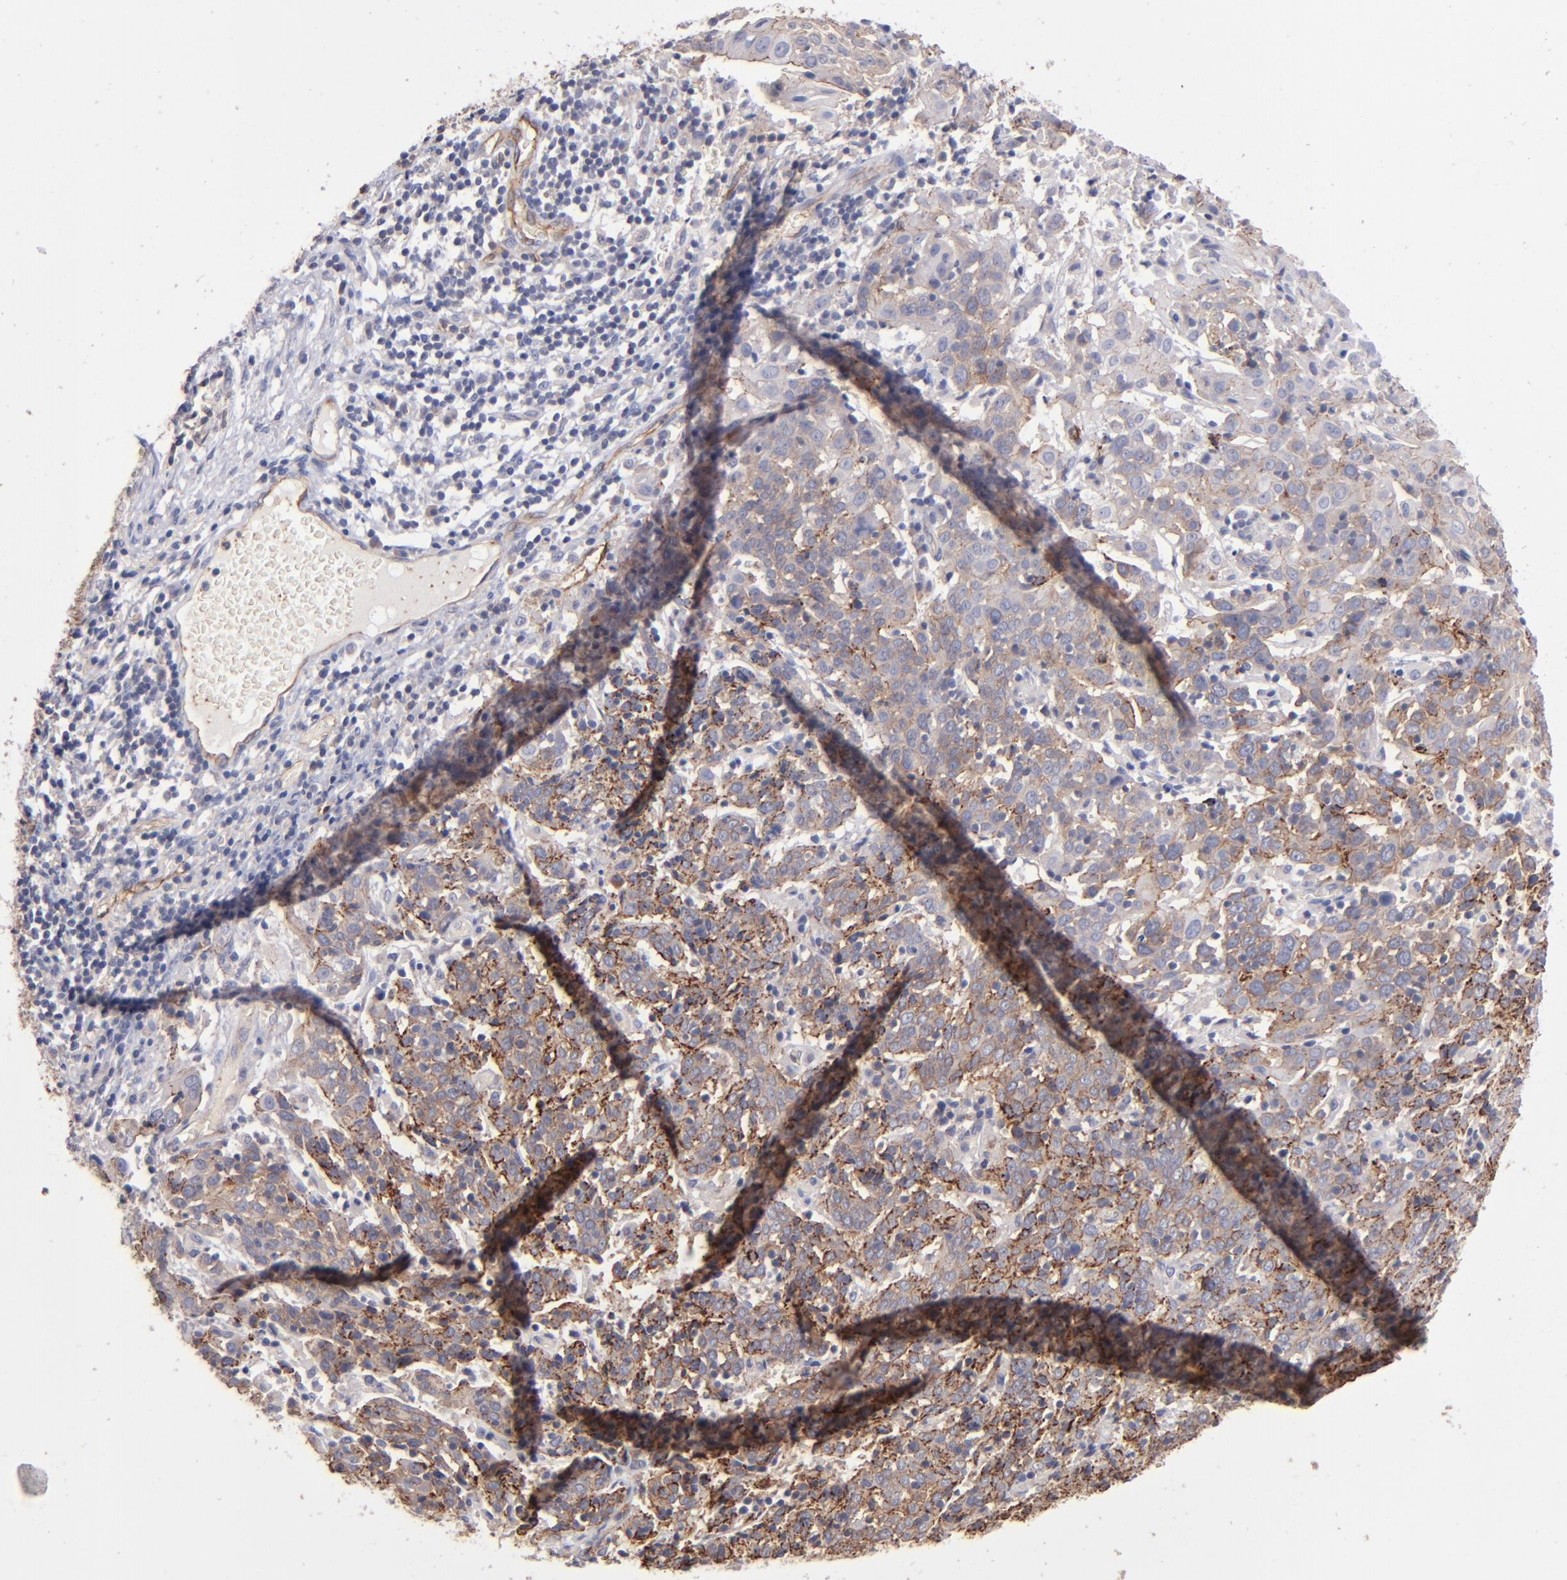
{"staining": {"intensity": "moderate", "quantity": "25%-75%", "location": "cytoplasmic/membranous"}, "tissue": "cervical cancer", "cell_type": "Tumor cells", "image_type": "cancer", "snomed": [{"axis": "morphology", "description": "Normal tissue, NOS"}, {"axis": "morphology", "description": "Squamous cell carcinoma, NOS"}, {"axis": "topography", "description": "Cervix"}], "caption": "IHC of human cervical cancer (squamous cell carcinoma) exhibits medium levels of moderate cytoplasmic/membranous expression in about 25%-75% of tumor cells.", "gene": "CLDN5", "patient": {"sex": "female", "age": 67}}